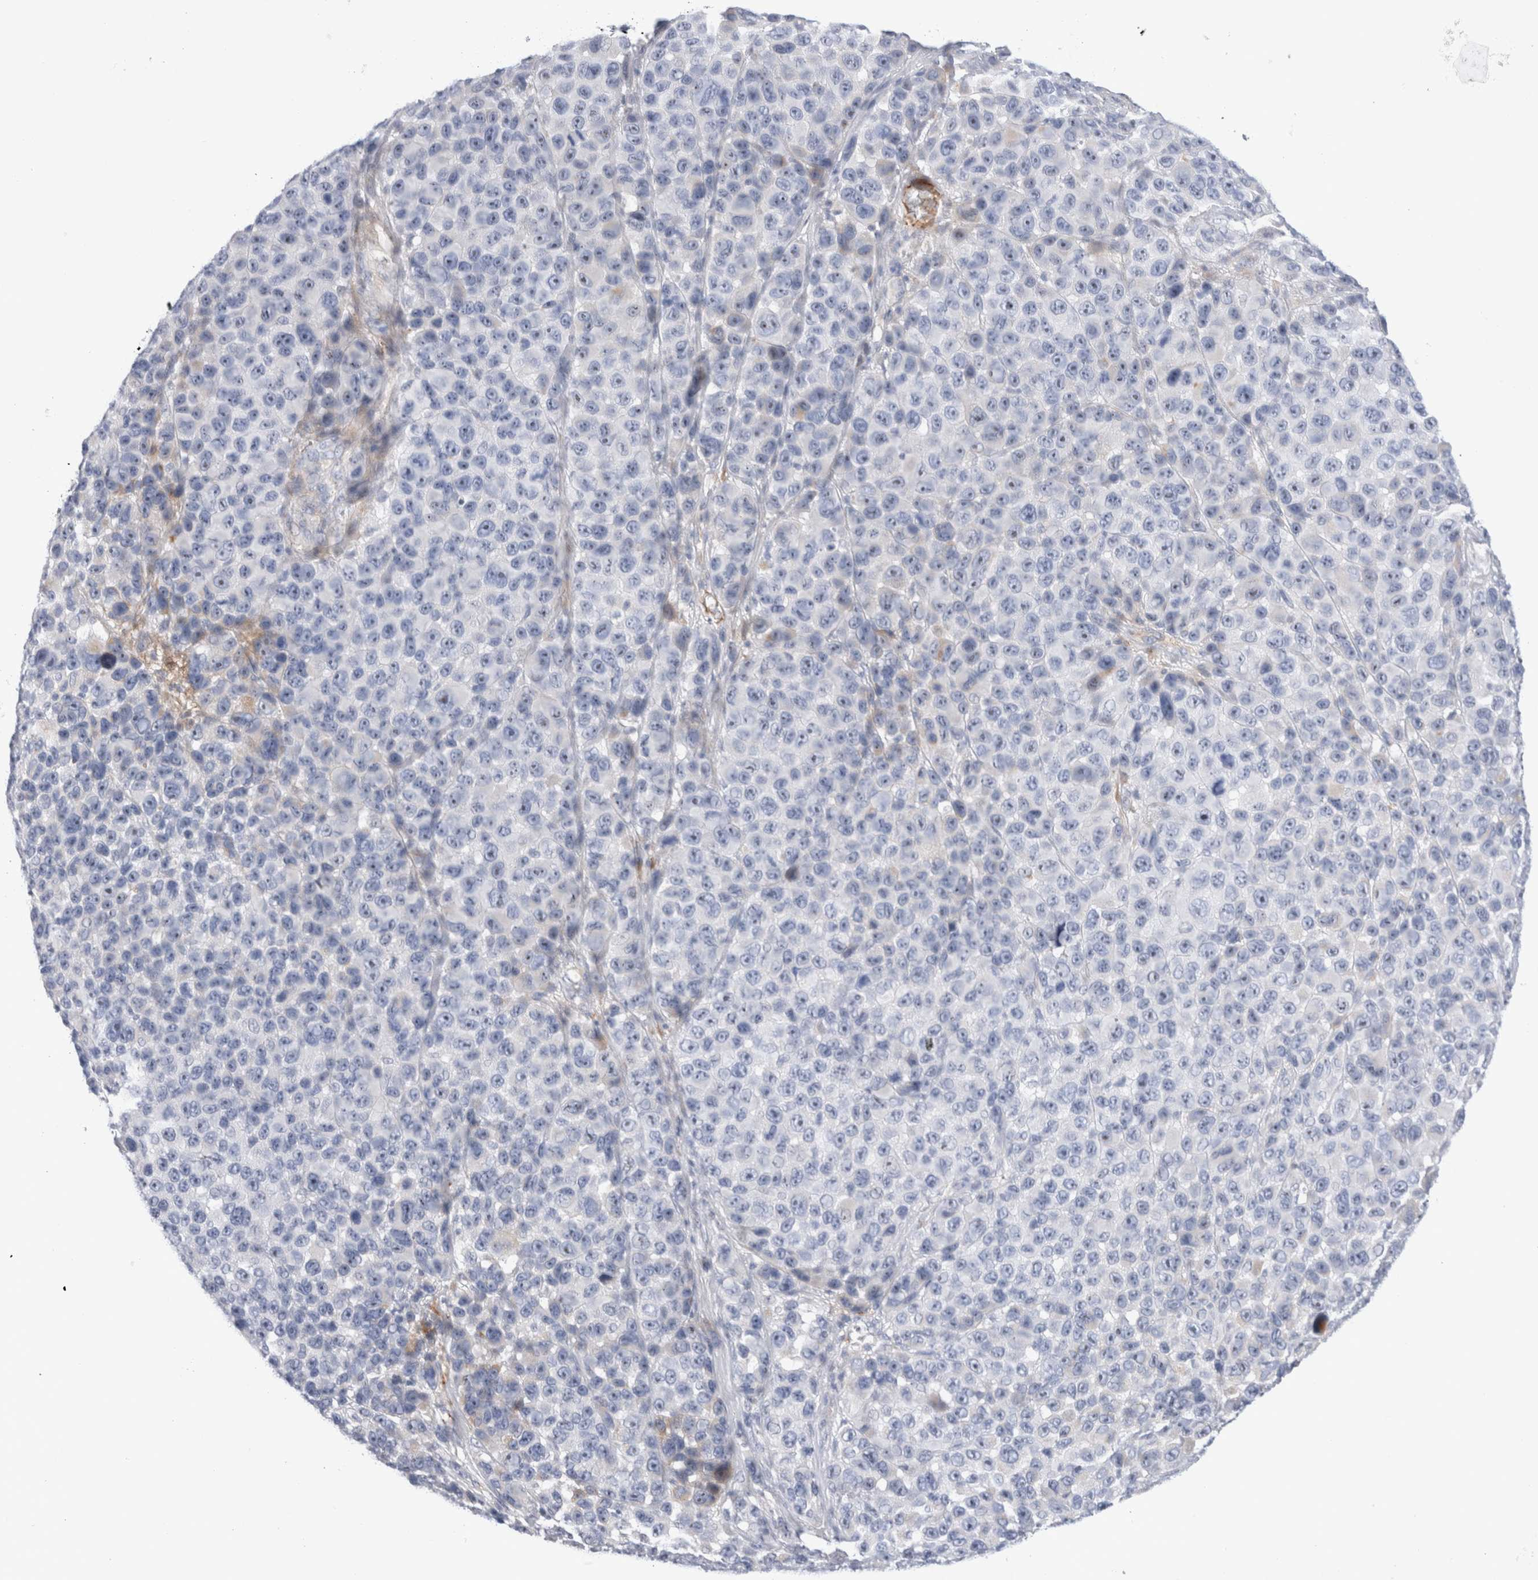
{"staining": {"intensity": "negative", "quantity": "none", "location": "none"}, "tissue": "melanoma", "cell_type": "Tumor cells", "image_type": "cancer", "snomed": [{"axis": "morphology", "description": "Malignant melanoma, NOS"}, {"axis": "topography", "description": "Skin"}], "caption": "Protein analysis of melanoma exhibits no significant staining in tumor cells. (DAB (3,3'-diaminobenzidine) immunohistochemistry (IHC), high magnification).", "gene": "ECHDC2", "patient": {"sex": "male", "age": 53}}